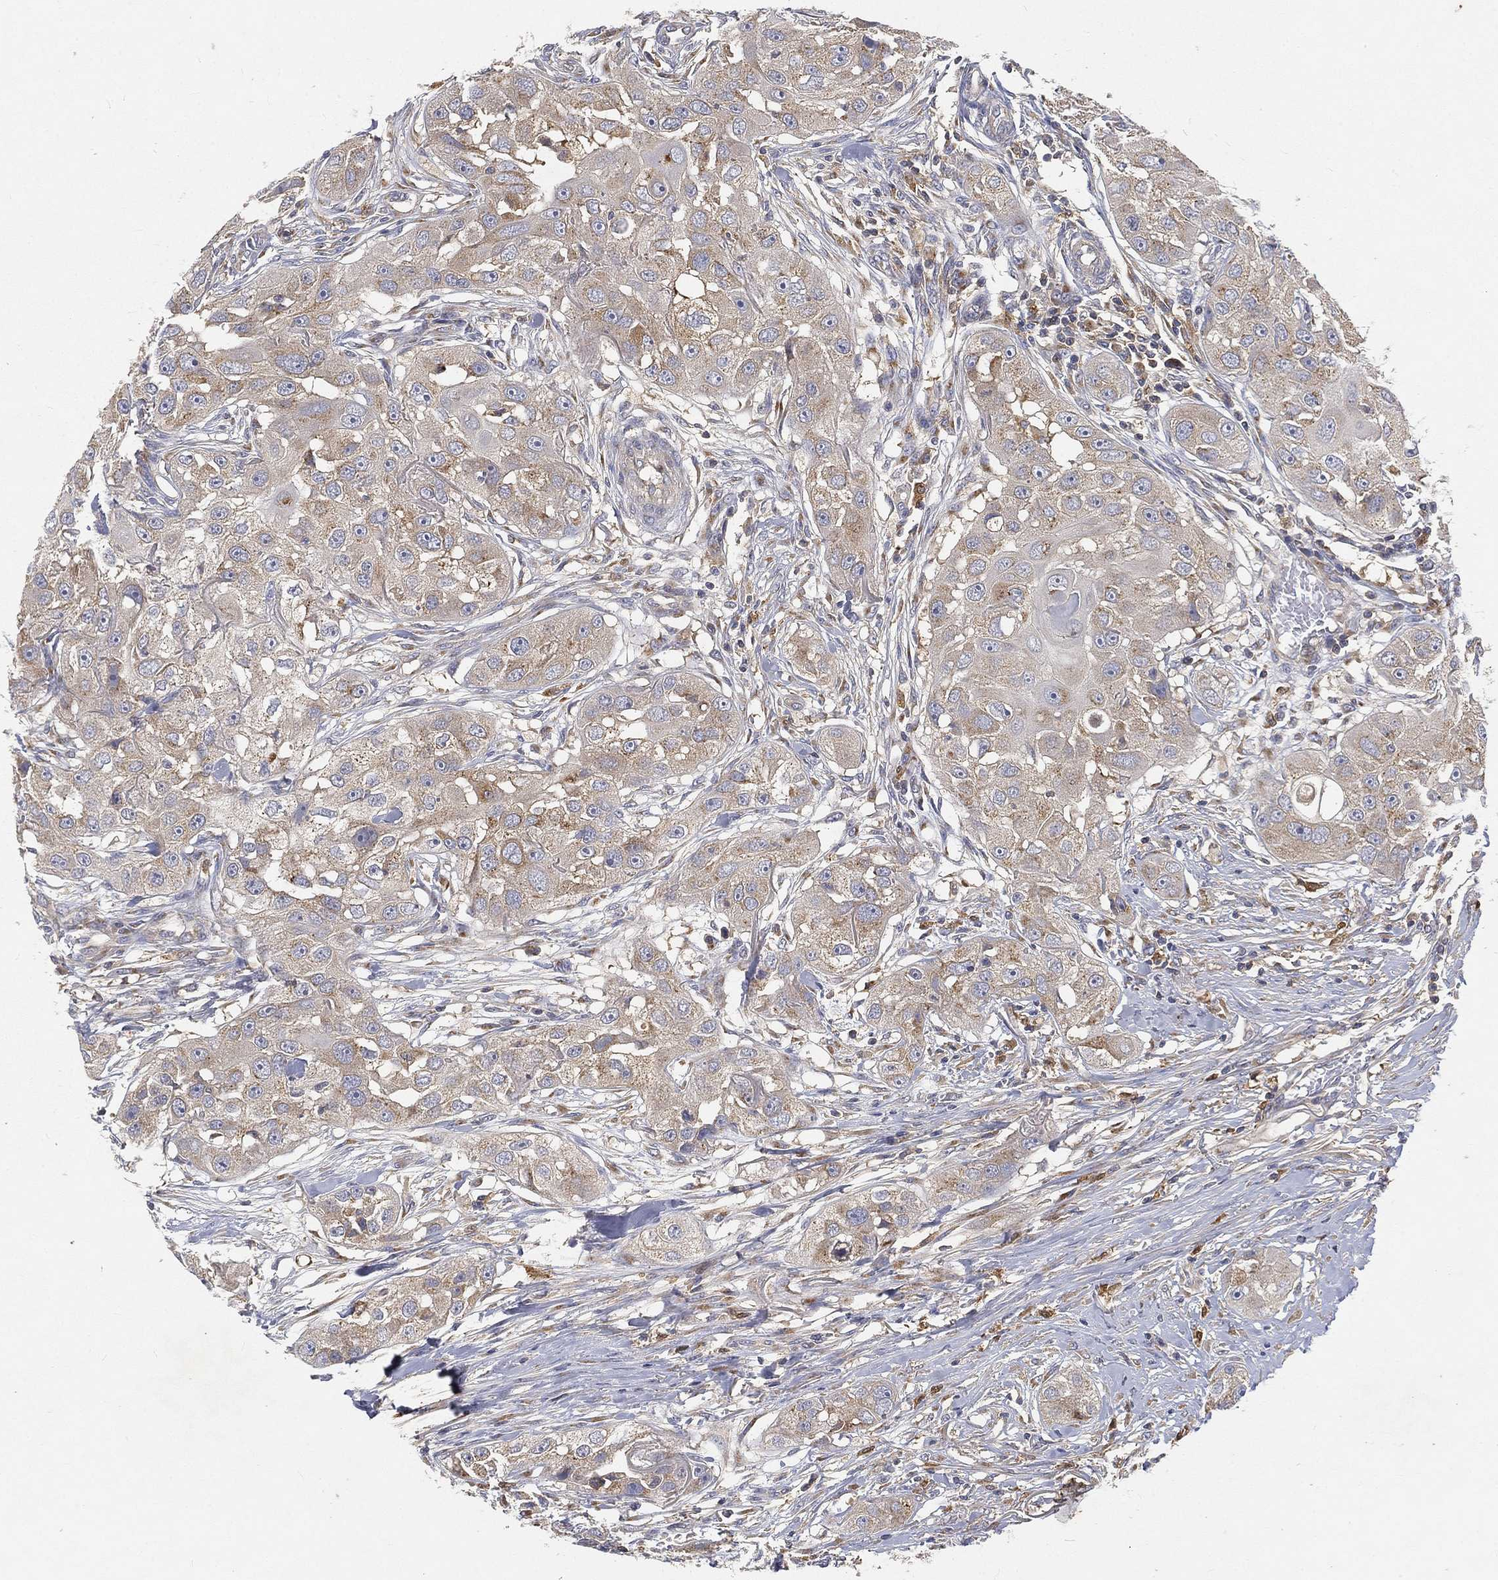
{"staining": {"intensity": "weak", "quantity": "<25%", "location": "cytoplasmic/membranous"}, "tissue": "head and neck cancer", "cell_type": "Tumor cells", "image_type": "cancer", "snomed": [{"axis": "morphology", "description": "Squamous cell carcinoma, NOS"}, {"axis": "topography", "description": "Head-Neck"}], "caption": "The image demonstrates no staining of tumor cells in head and neck cancer (squamous cell carcinoma).", "gene": "CTSL", "patient": {"sex": "male", "age": 51}}